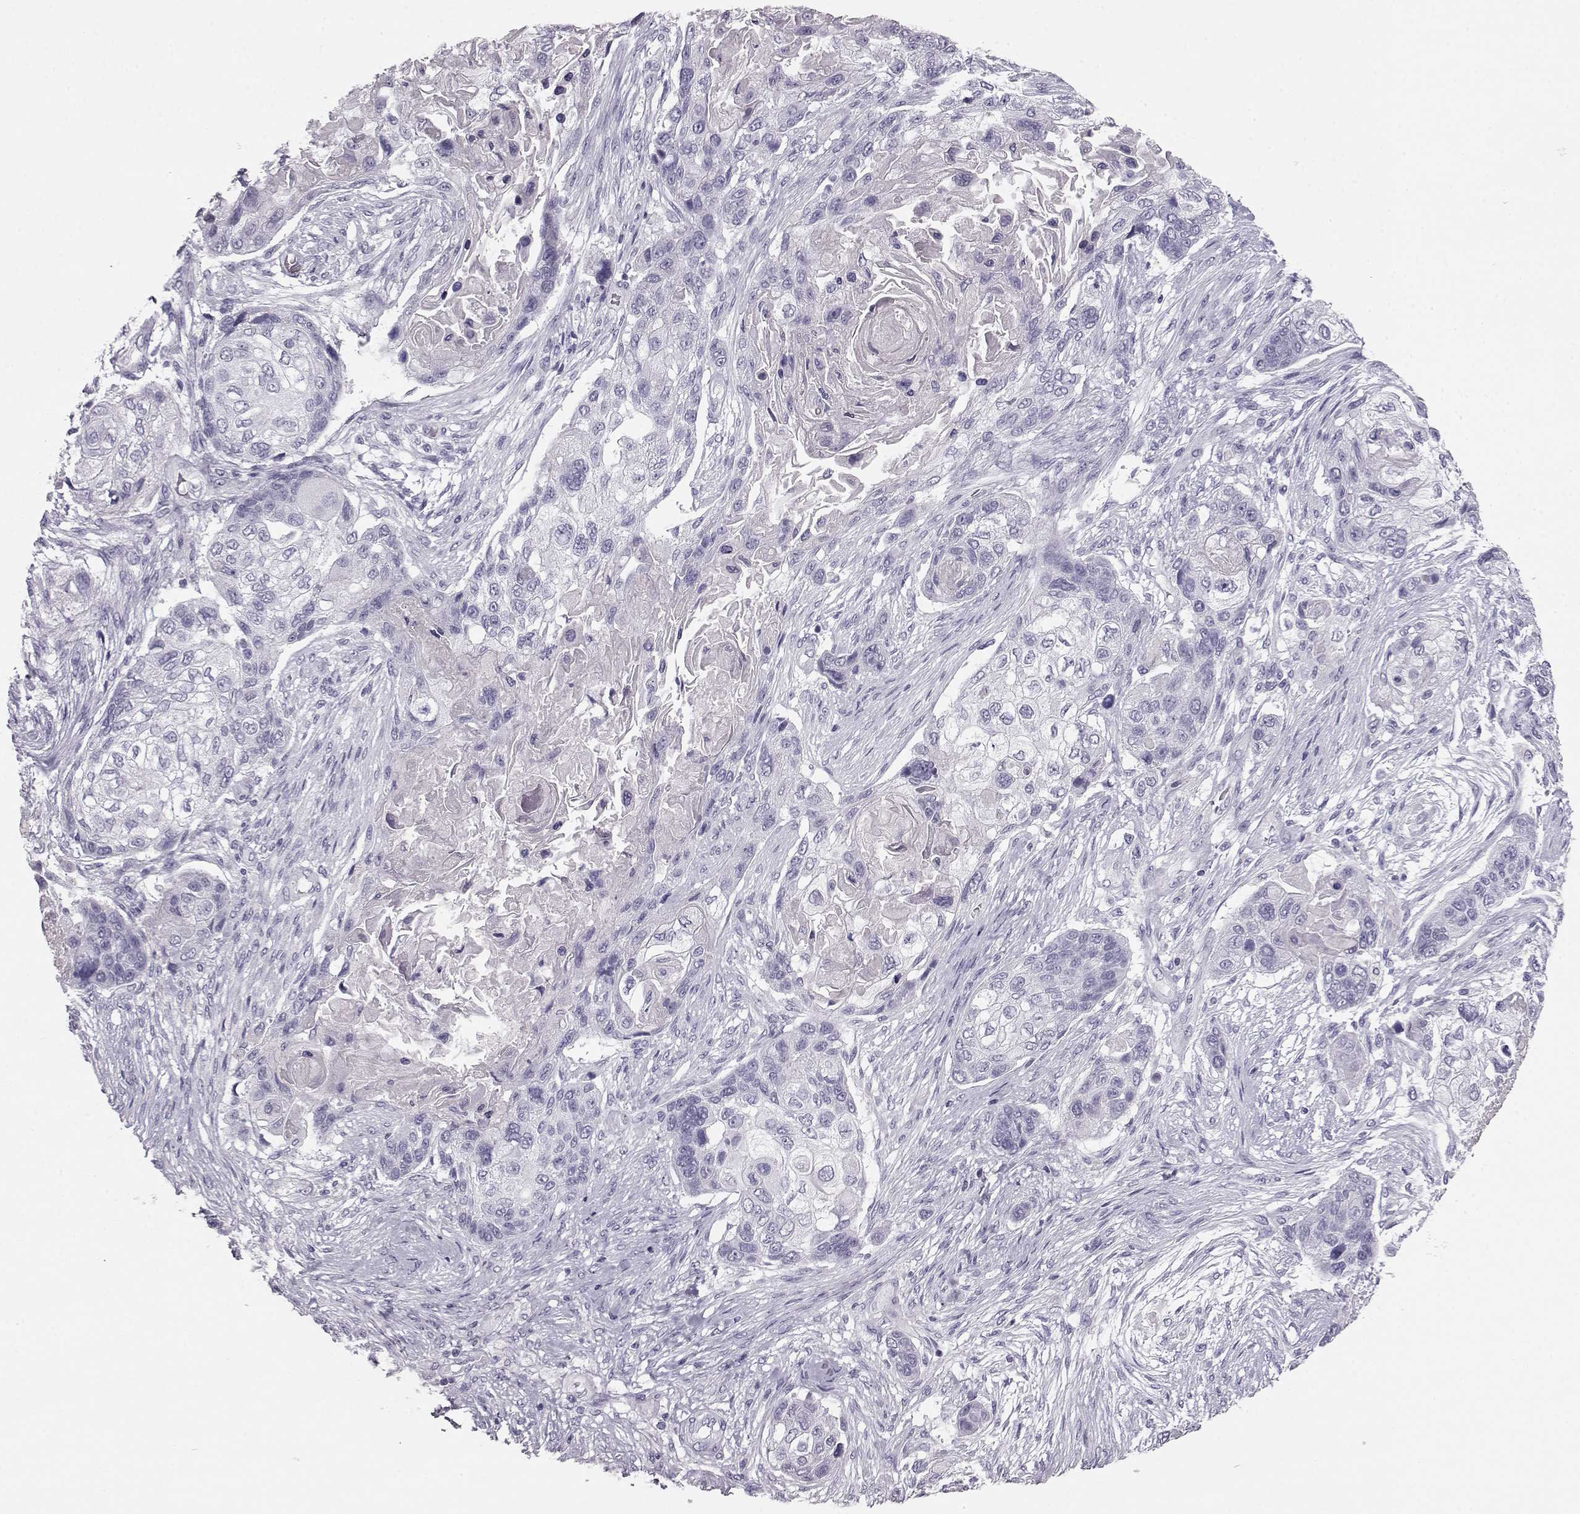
{"staining": {"intensity": "negative", "quantity": "none", "location": "none"}, "tissue": "lung cancer", "cell_type": "Tumor cells", "image_type": "cancer", "snomed": [{"axis": "morphology", "description": "Squamous cell carcinoma, NOS"}, {"axis": "topography", "description": "Lung"}], "caption": "Immunohistochemistry (IHC) of human lung cancer (squamous cell carcinoma) shows no positivity in tumor cells. The staining is performed using DAB (3,3'-diaminobenzidine) brown chromogen with nuclei counter-stained in using hematoxylin.", "gene": "BFSP2", "patient": {"sex": "male", "age": 69}}